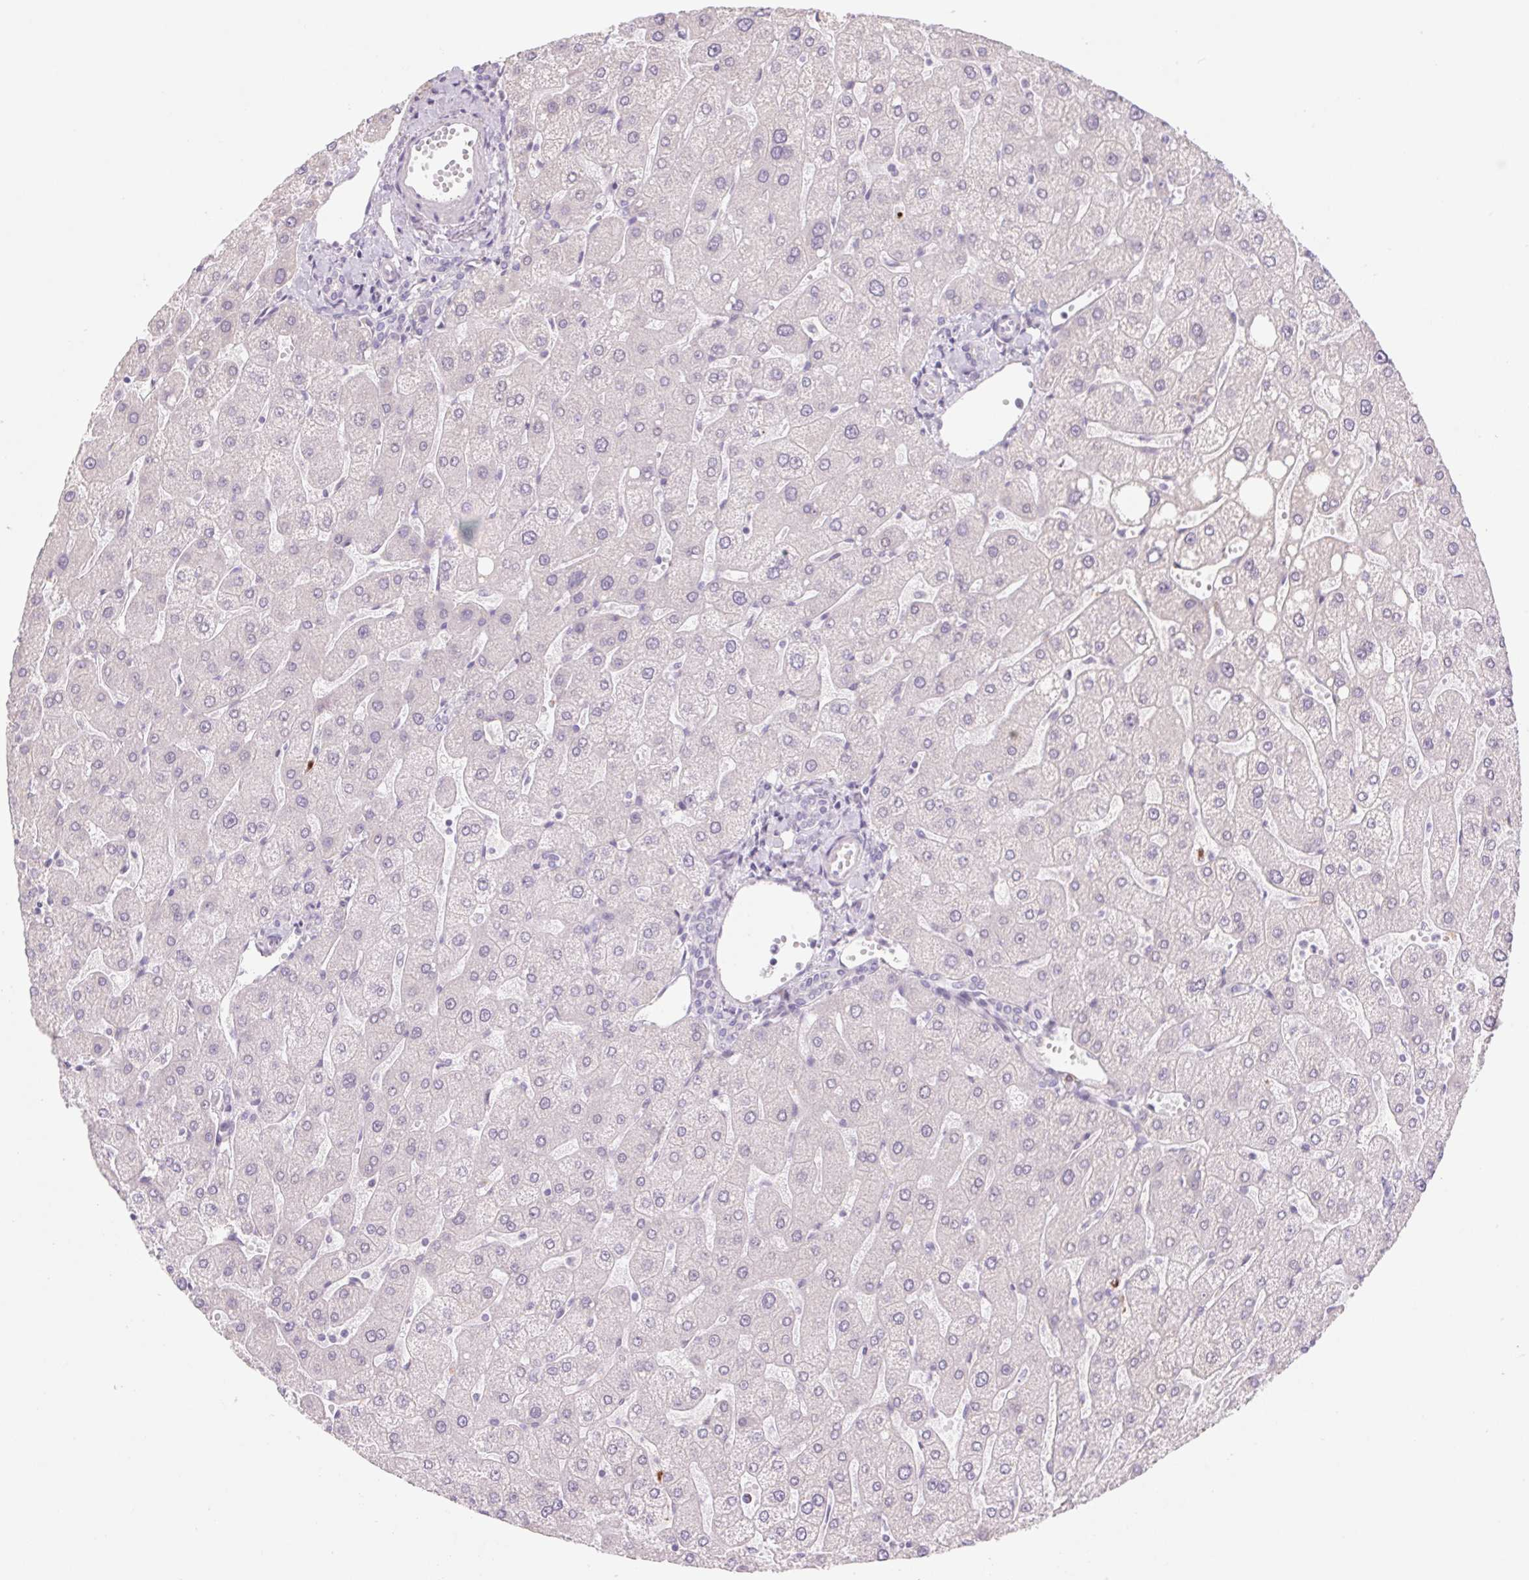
{"staining": {"intensity": "negative", "quantity": "none", "location": "none"}, "tissue": "liver", "cell_type": "Cholangiocytes", "image_type": "normal", "snomed": [{"axis": "morphology", "description": "Normal tissue, NOS"}, {"axis": "topography", "description": "Liver"}], "caption": "Photomicrograph shows no significant protein expression in cholangiocytes of normal liver.", "gene": "KRT1", "patient": {"sex": "male", "age": 67}}